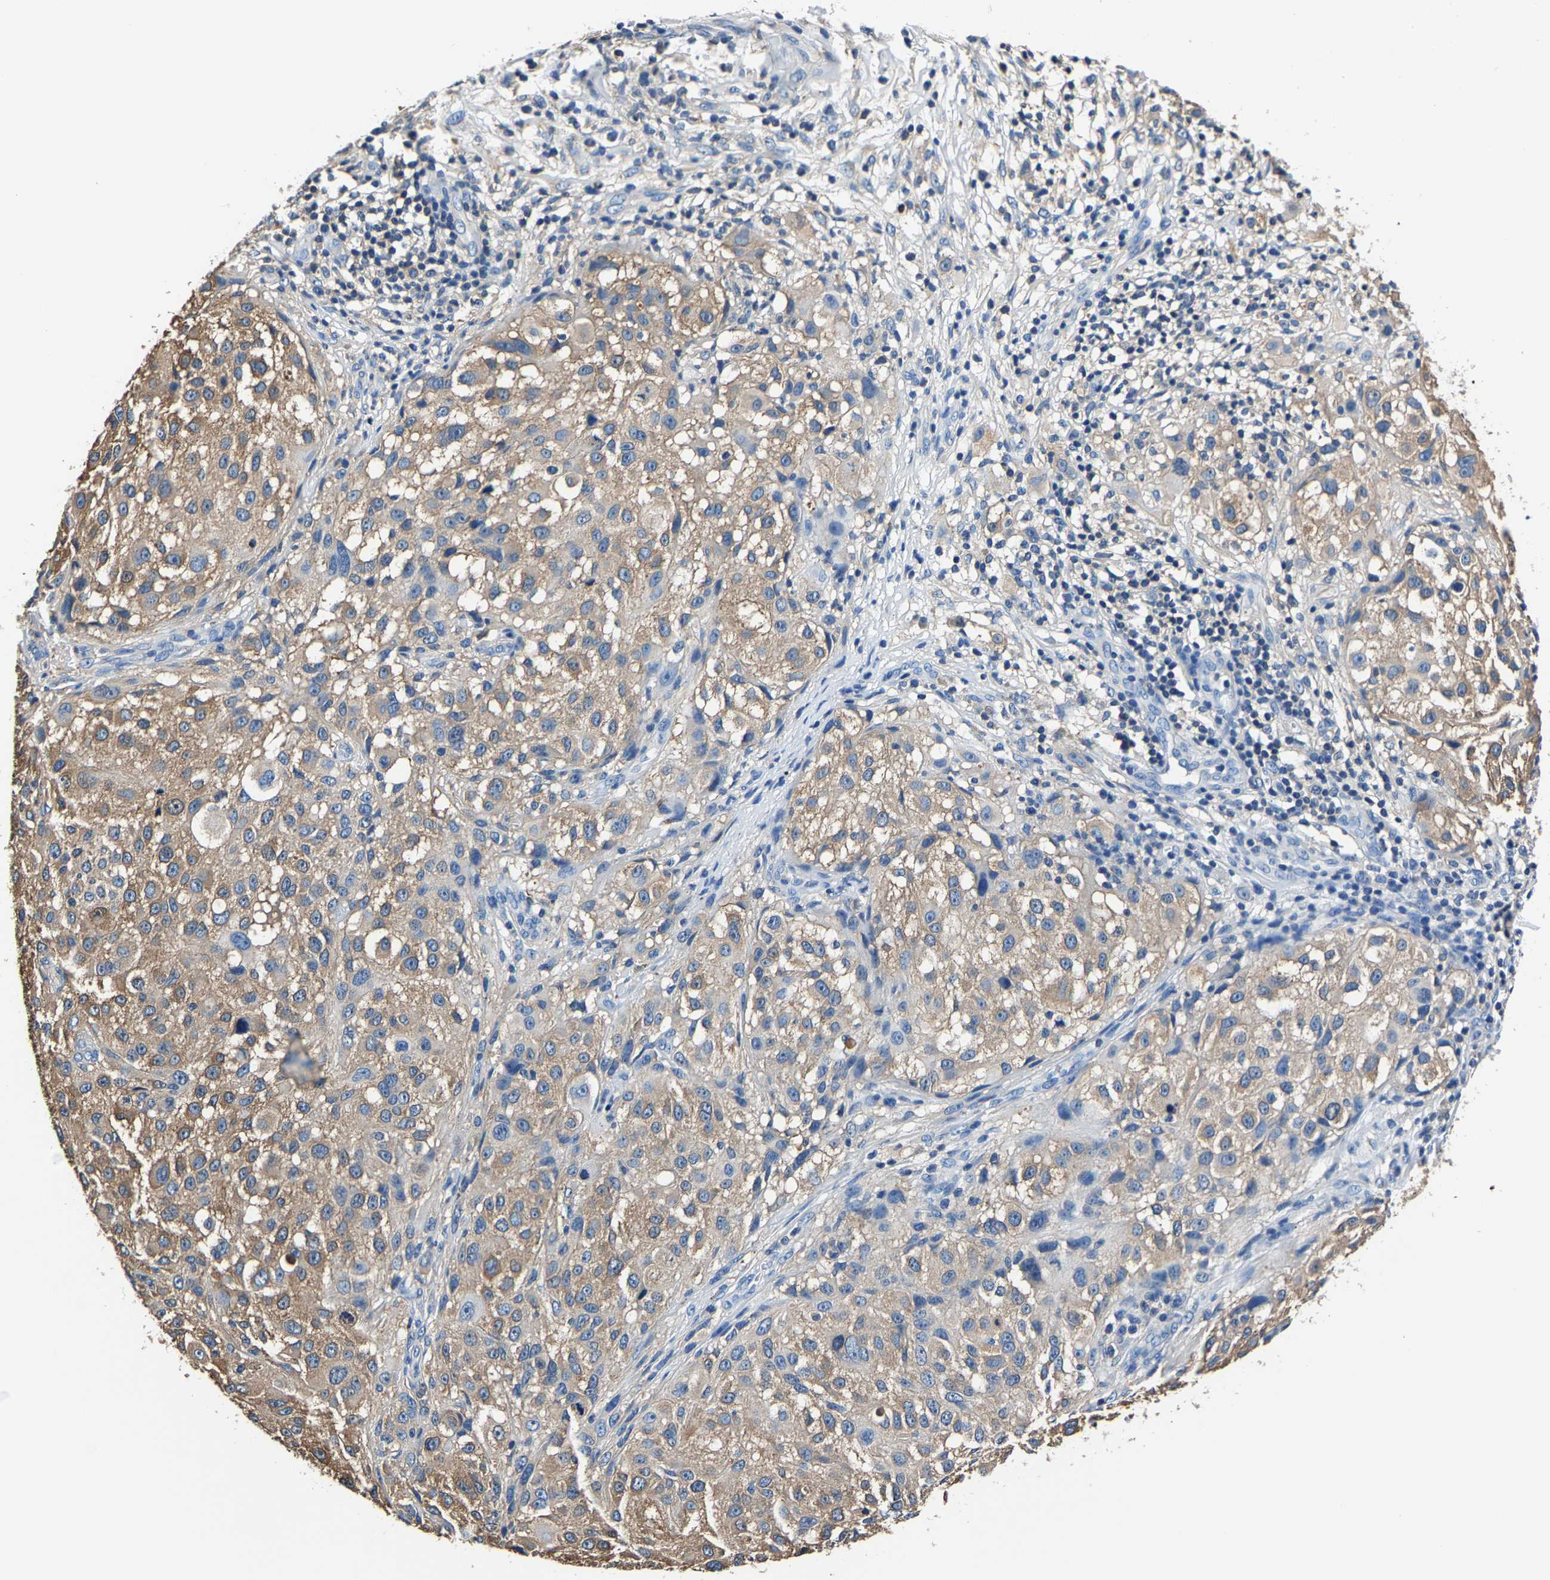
{"staining": {"intensity": "weak", "quantity": "25%-75%", "location": "cytoplasmic/membranous"}, "tissue": "melanoma", "cell_type": "Tumor cells", "image_type": "cancer", "snomed": [{"axis": "morphology", "description": "Necrosis, NOS"}, {"axis": "morphology", "description": "Malignant melanoma, NOS"}, {"axis": "topography", "description": "Skin"}], "caption": "This micrograph demonstrates malignant melanoma stained with immunohistochemistry to label a protein in brown. The cytoplasmic/membranous of tumor cells show weak positivity for the protein. Nuclei are counter-stained blue.", "gene": "ALDOB", "patient": {"sex": "female", "age": 87}}